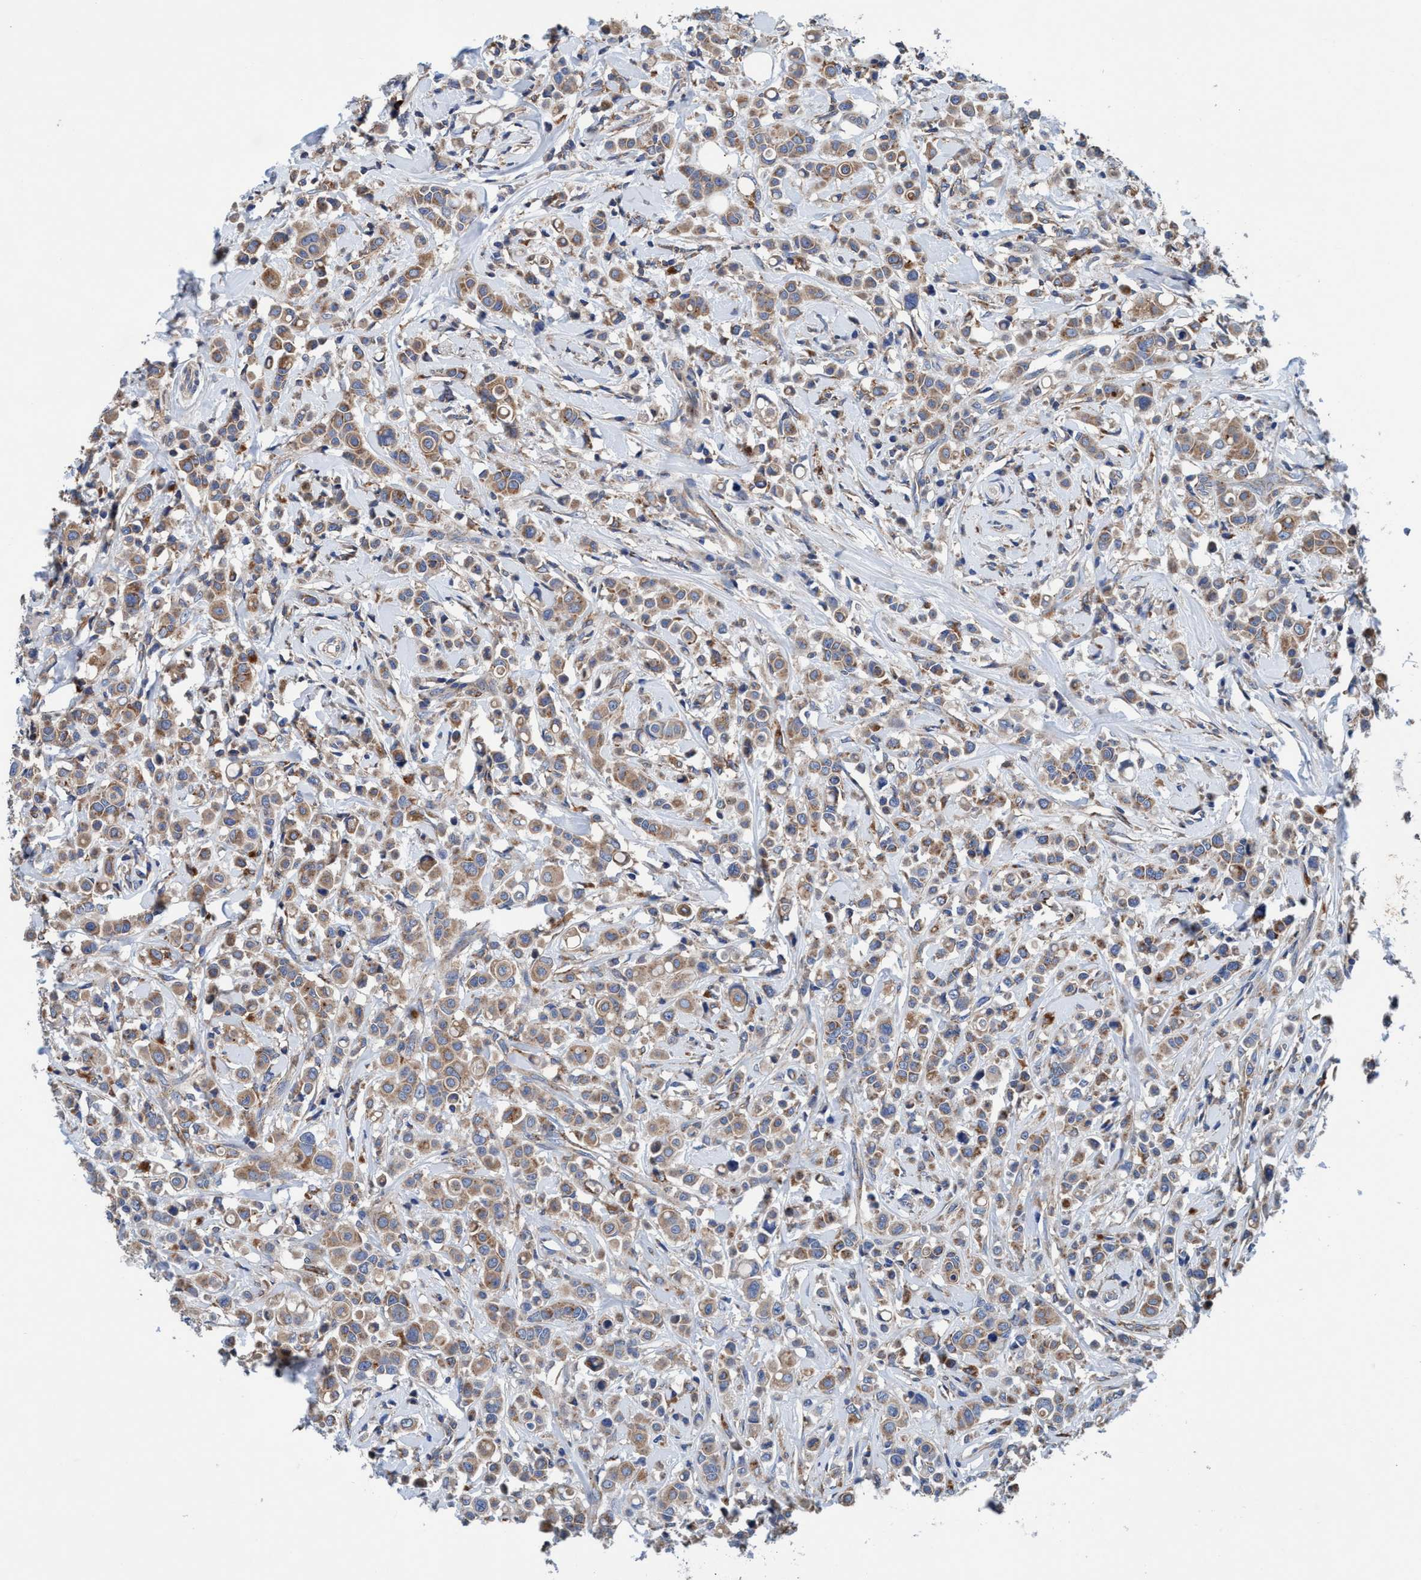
{"staining": {"intensity": "moderate", "quantity": ">75%", "location": "cytoplasmic/membranous"}, "tissue": "breast cancer", "cell_type": "Tumor cells", "image_type": "cancer", "snomed": [{"axis": "morphology", "description": "Duct carcinoma"}, {"axis": "topography", "description": "Breast"}], "caption": "A micrograph of human breast intraductal carcinoma stained for a protein shows moderate cytoplasmic/membranous brown staining in tumor cells. (DAB (3,3'-diaminobenzidine) IHC, brown staining for protein, blue staining for nuclei).", "gene": "ENDOG", "patient": {"sex": "female", "age": 27}}